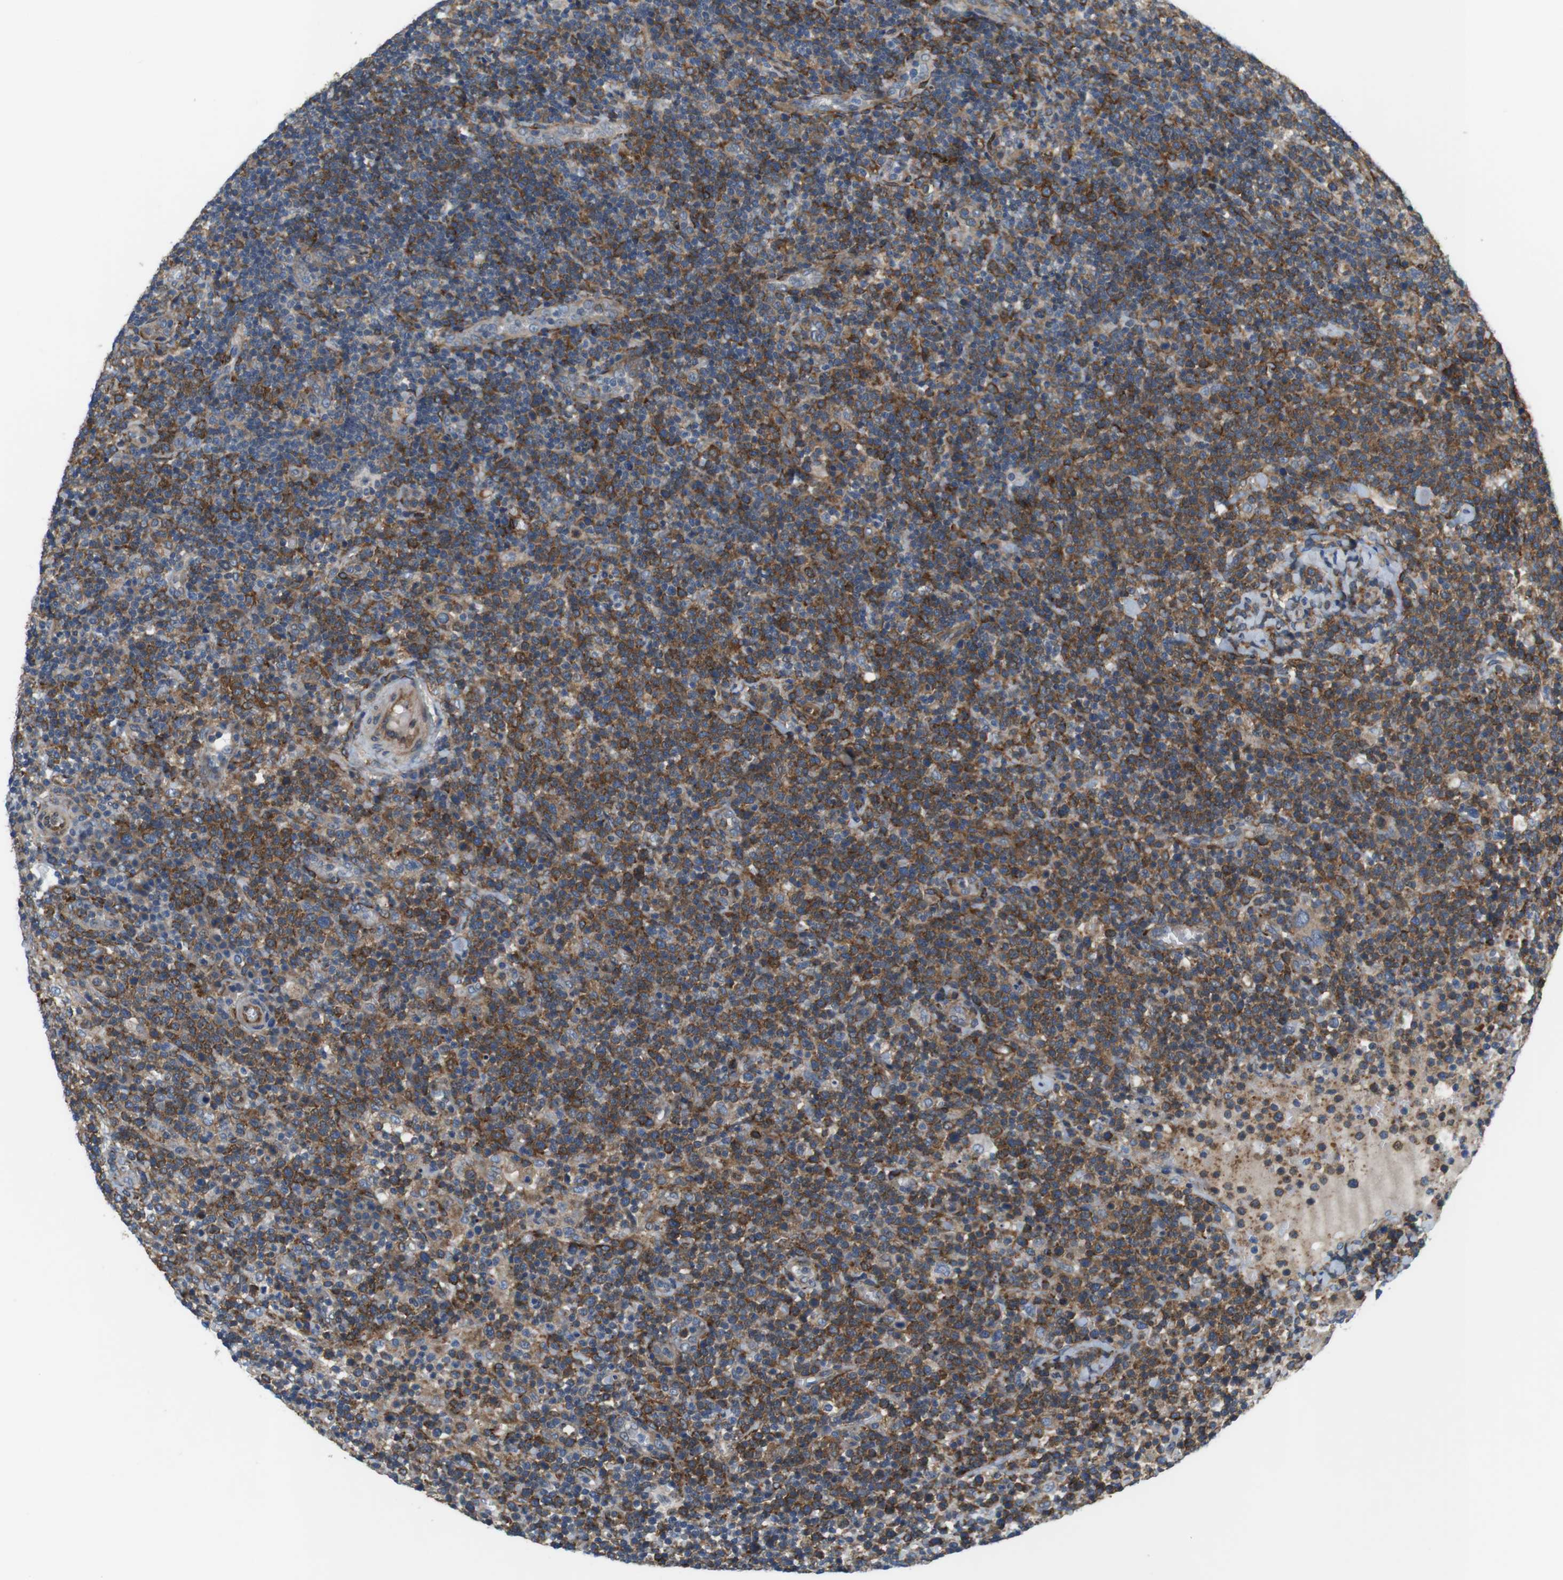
{"staining": {"intensity": "strong", "quantity": "25%-75%", "location": "cytoplasmic/membranous"}, "tissue": "lymphoma", "cell_type": "Tumor cells", "image_type": "cancer", "snomed": [{"axis": "morphology", "description": "Malignant lymphoma, non-Hodgkin's type, High grade"}, {"axis": "topography", "description": "Lymph node"}], "caption": "This histopathology image shows IHC staining of lymphoma, with high strong cytoplasmic/membranous expression in approximately 25%-75% of tumor cells.", "gene": "DCLK1", "patient": {"sex": "male", "age": 61}}